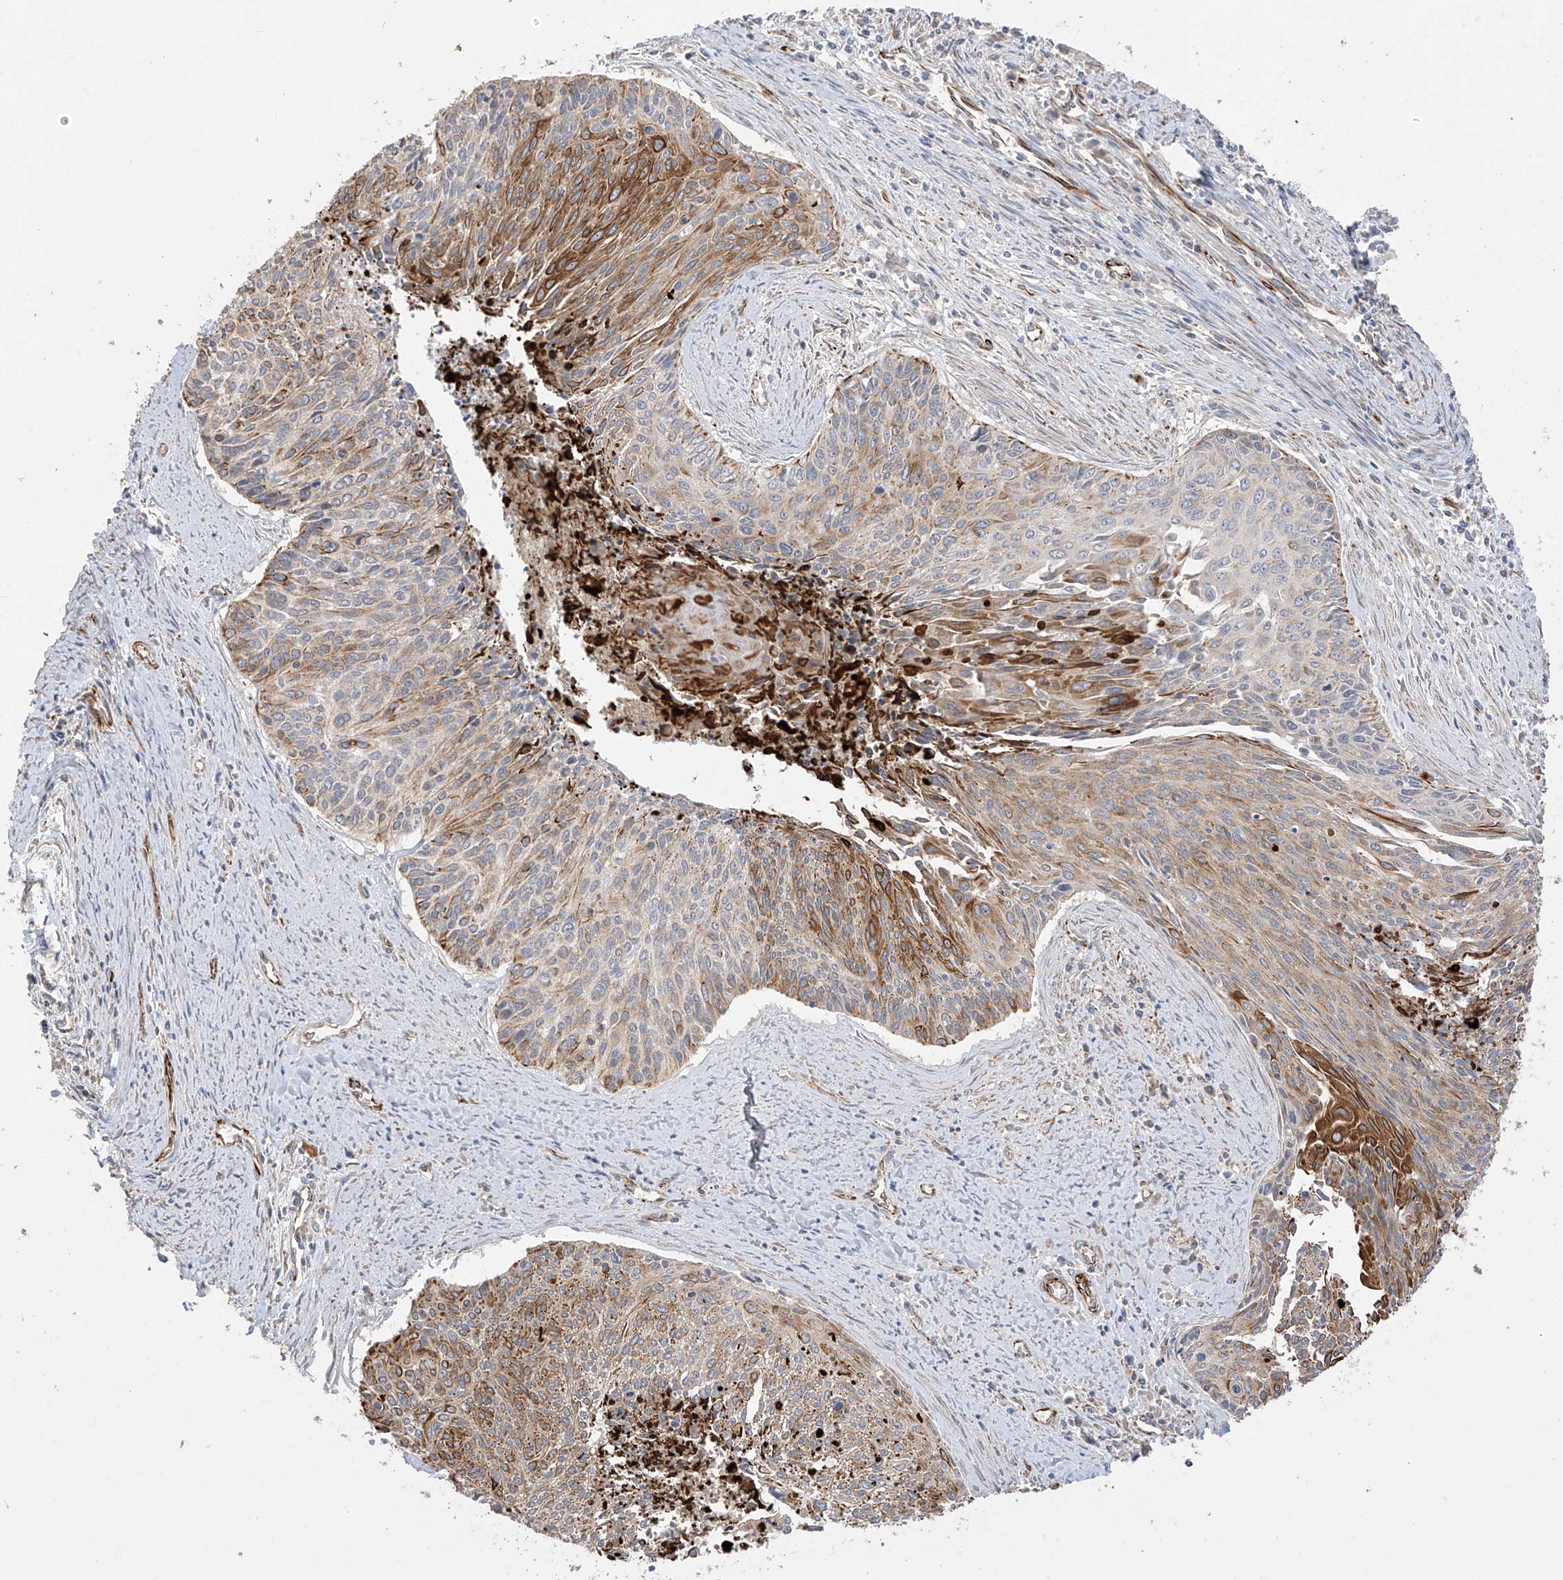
{"staining": {"intensity": "moderate", "quantity": ">75%", "location": "cytoplasmic/membranous"}, "tissue": "cervical cancer", "cell_type": "Tumor cells", "image_type": "cancer", "snomed": [{"axis": "morphology", "description": "Squamous cell carcinoma, NOS"}, {"axis": "topography", "description": "Cervix"}], "caption": "Immunohistochemistry image of neoplastic tissue: cervical squamous cell carcinoma stained using IHC shows medium levels of moderate protein expression localized specifically in the cytoplasmic/membranous of tumor cells, appearing as a cytoplasmic/membranous brown color.", "gene": "DCDC2", "patient": {"sex": "female", "age": 55}}